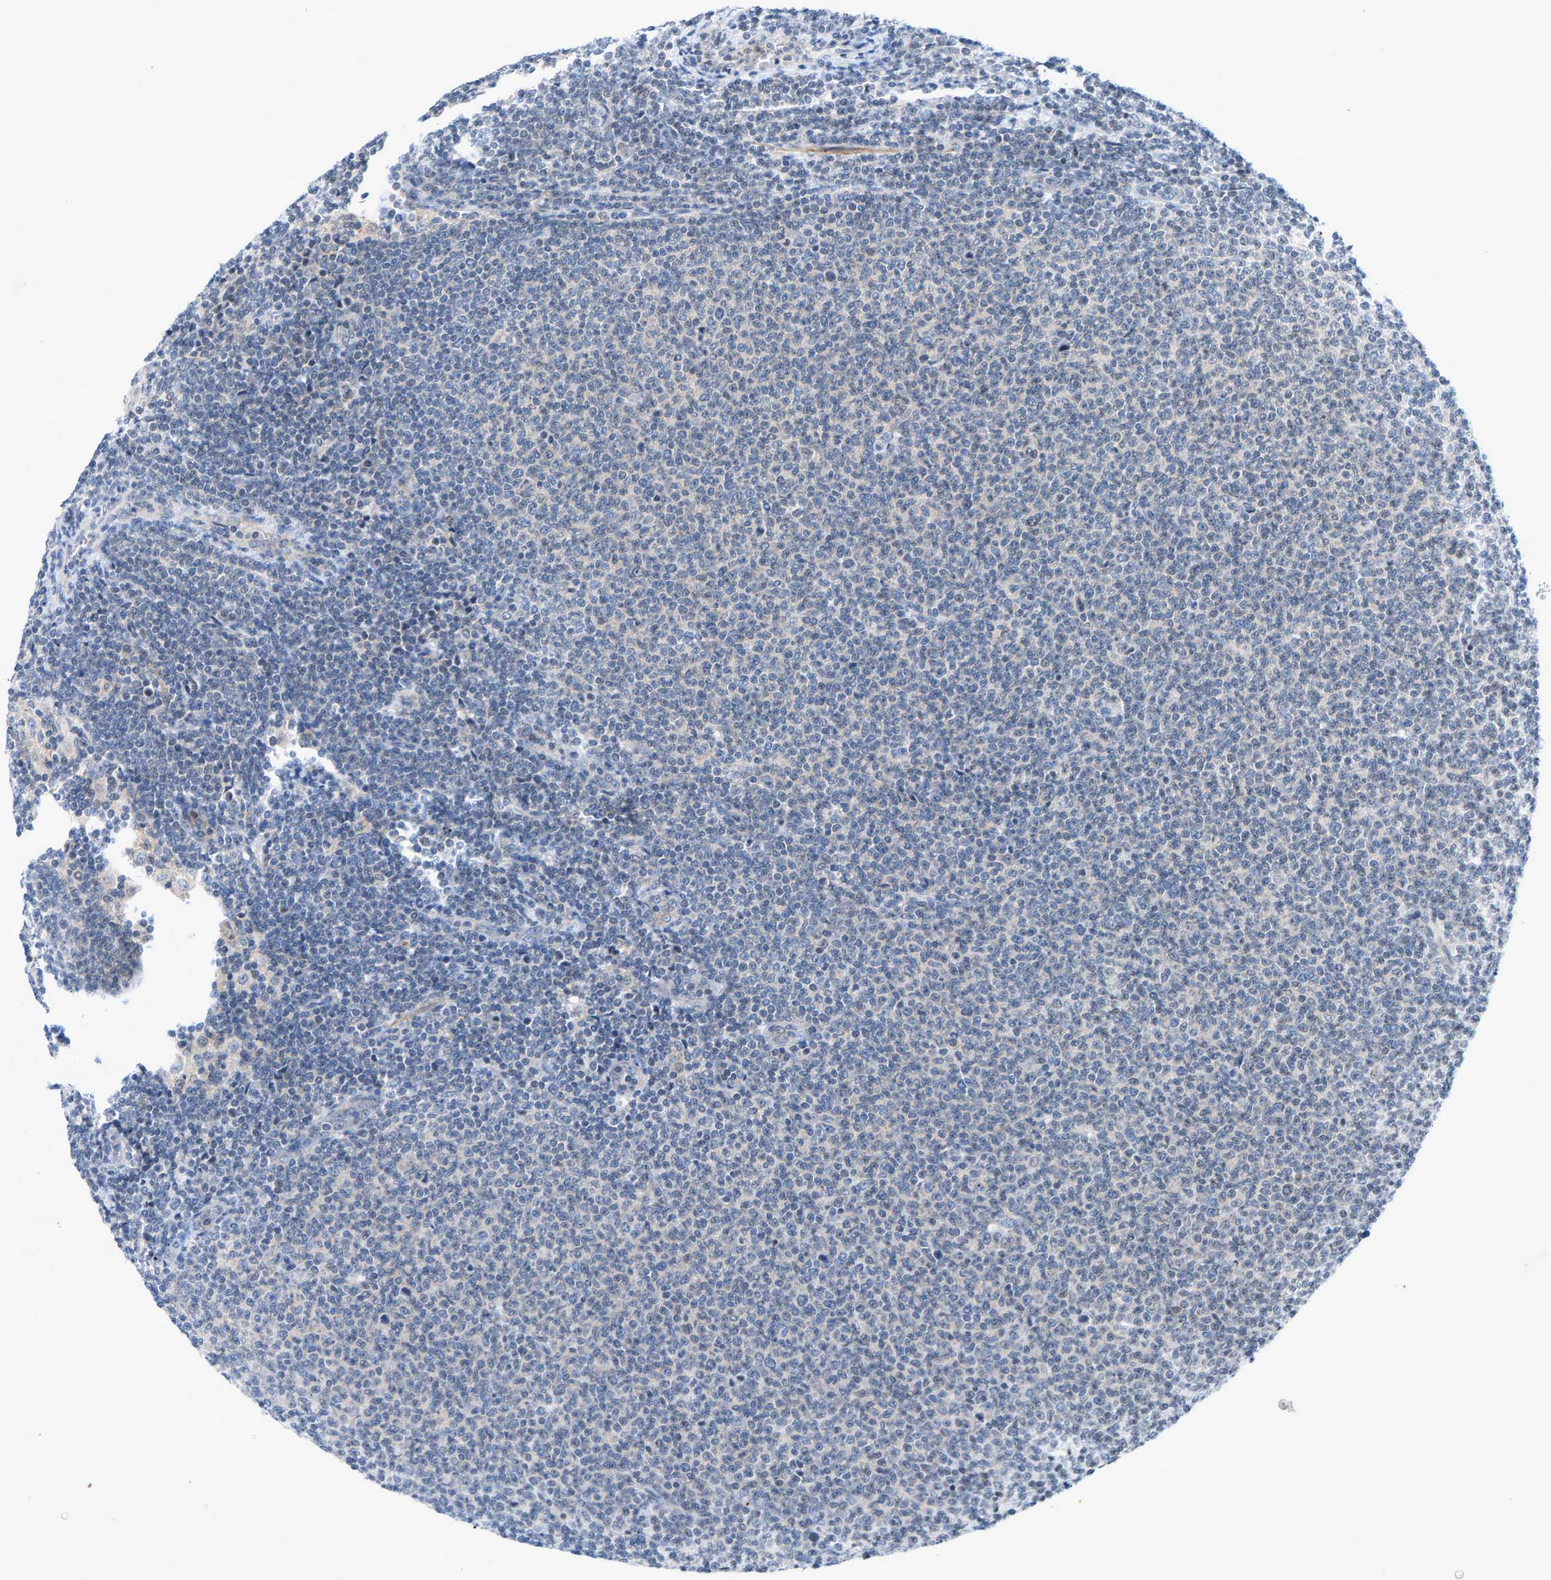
{"staining": {"intensity": "negative", "quantity": "none", "location": "none"}, "tissue": "lymphoma", "cell_type": "Tumor cells", "image_type": "cancer", "snomed": [{"axis": "morphology", "description": "Malignant lymphoma, non-Hodgkin's type, Low grade"}, {"axis": "topography", "description": "Lymph node"}], "caption": "This image is of malignant lymphoma, non-Hodgkin's type (low-grade) stained with IHC to label a protein in brown with the nuclei are counter-stained blue. There is no positivity in tumor cells. (DAB (3,3'-diaminobenzidine) immunohistochemistry, high magnification).", "gene": "ZPR1", "patient": {"sex": "male", "age": 66}}